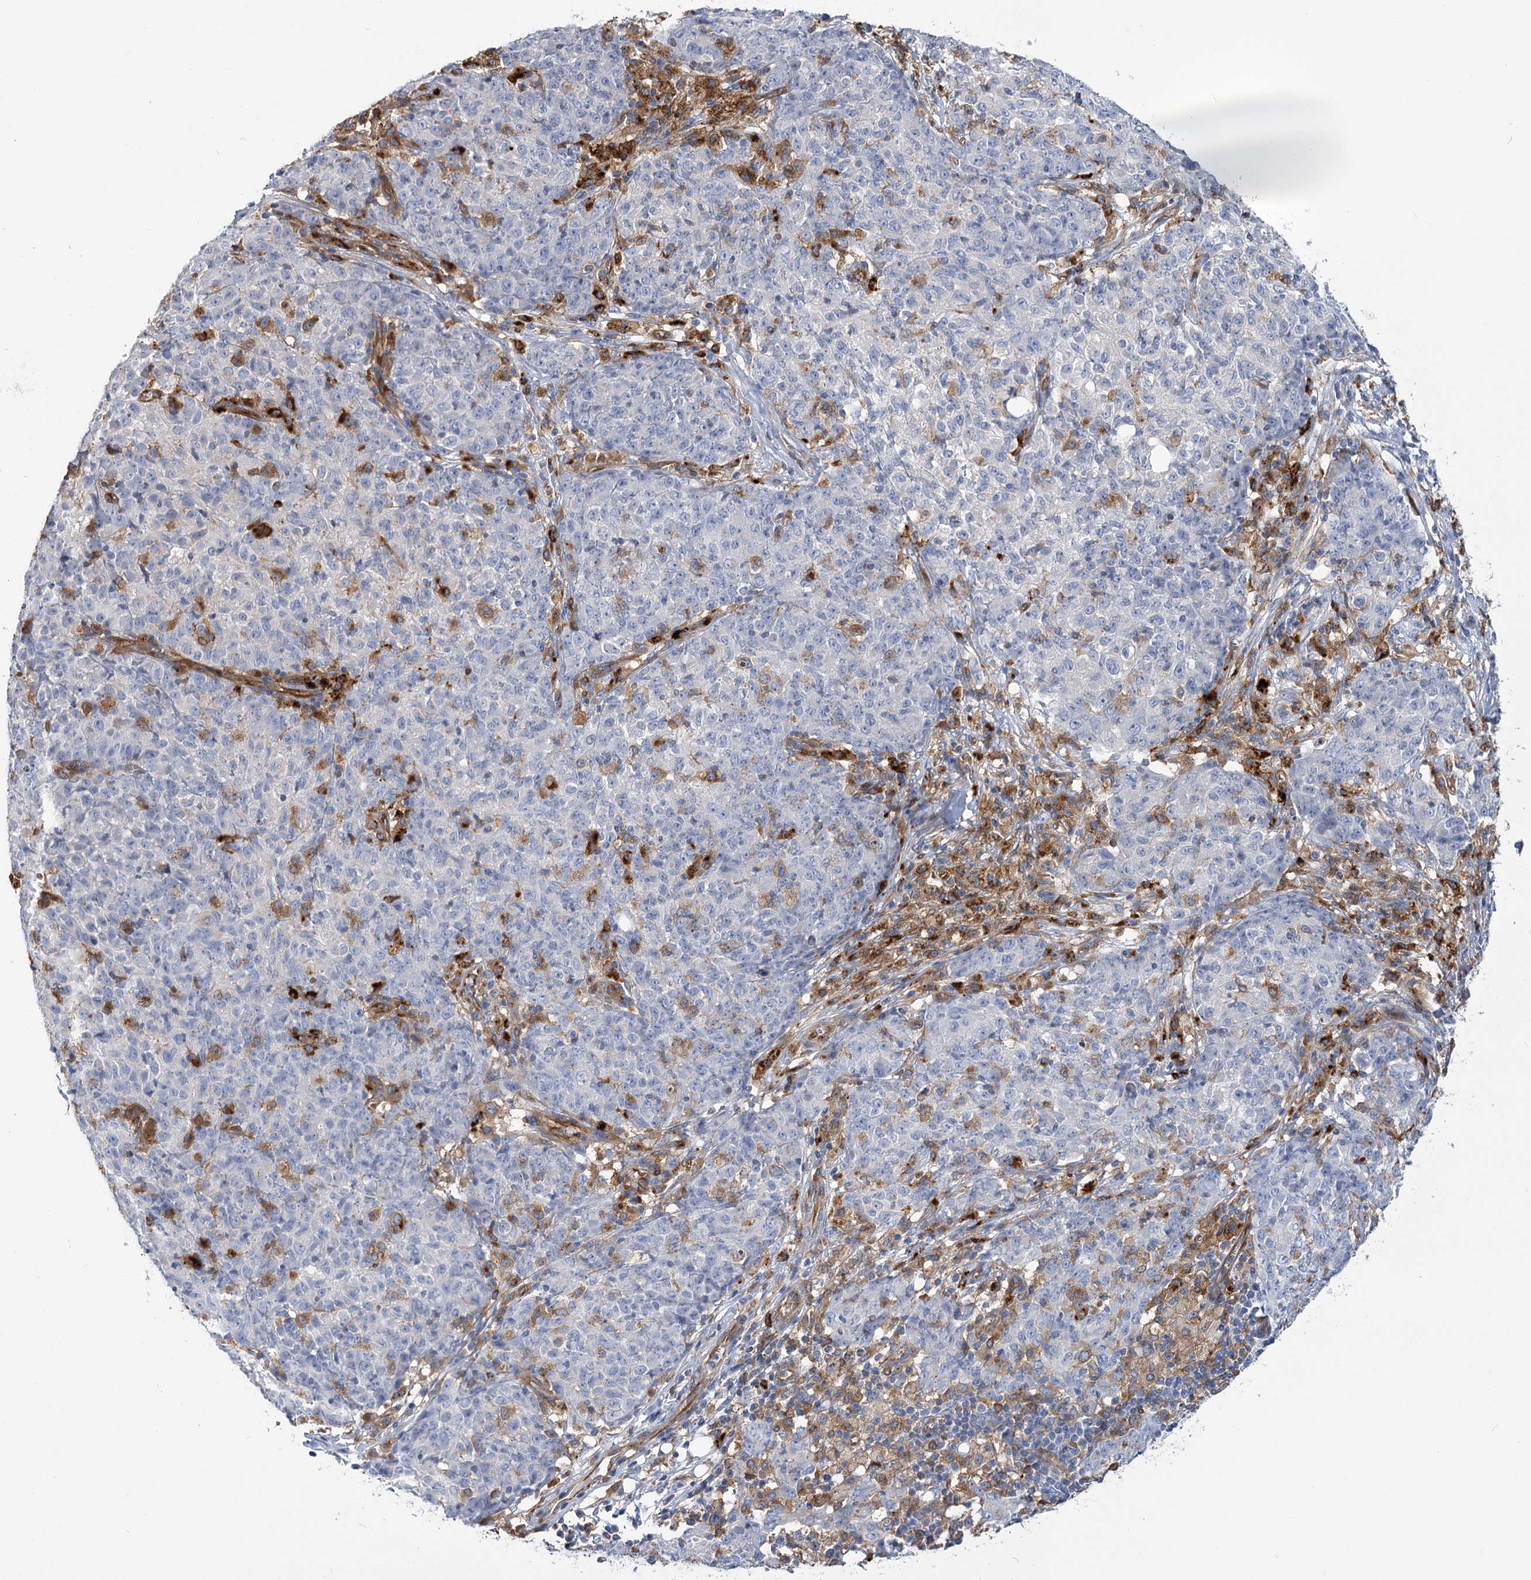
{"staining": {"intensity": "negative", "quantity": "none", "location": "none"}, "tissue": "ovarian cancer", "cell_type": "Tumor cells", "image_type": "cancer", "snomed": [{"axis": "morphology", "description": "Carcinoma, endometroid"}, {"axis": "topography", "description": "Ovary"}], "caption": "Image shows no protein positivity in tumor cells of ovarian cancer (endometroid carcinoma) tissue.", "gene": "GUSB", "patient": {"sex": "female", "age": 42}}